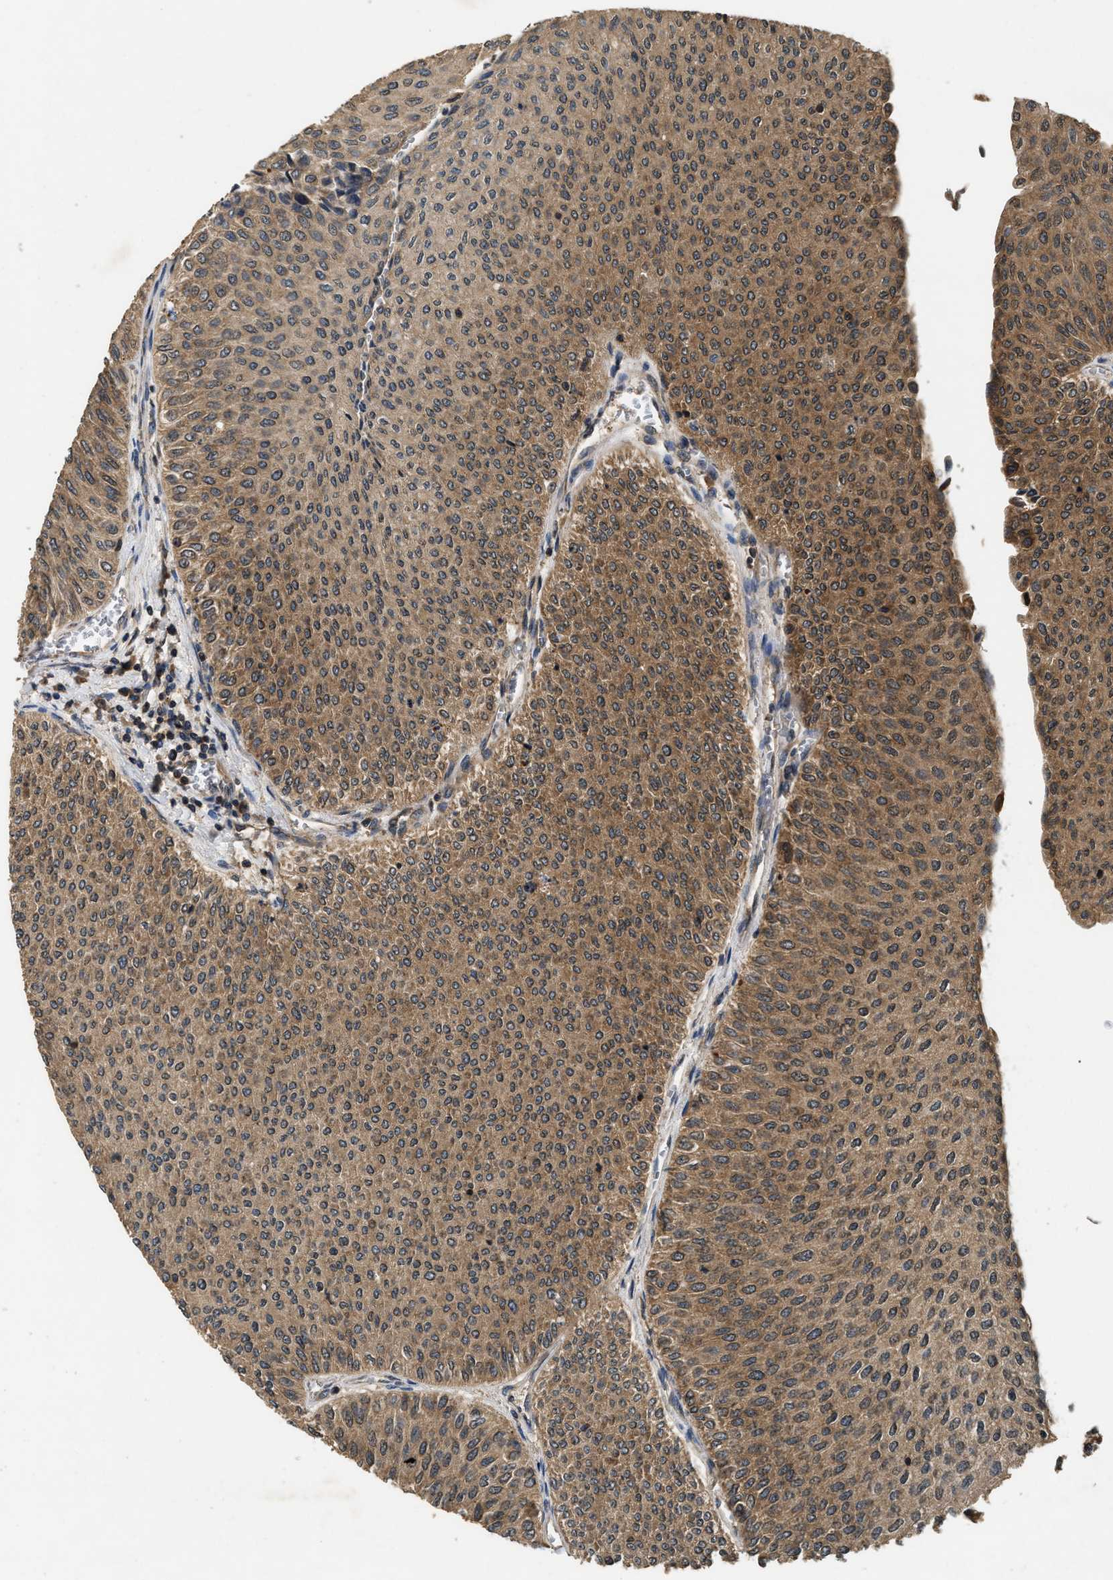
{"staining": {"intensity": "moderate", "quantity": ">75%", "location": "cytoplasmic/membranous"}, "tissue": "urothelial cancer", "cell_type": "Tumor cells", "image_type": "cancer", "snomed": [{"axis": "morphology", "description": "Urothelial carcinoma, Low grade"}, {"axis": "topography", "description": "Urinary bladder"}], "caption": "Human low-grade urothelial carcinoma stained with a protein marker shows moderate staining in tumor cells.", "gene": "DNAJC2", "patient": {"sex": "male", "age": 78}}